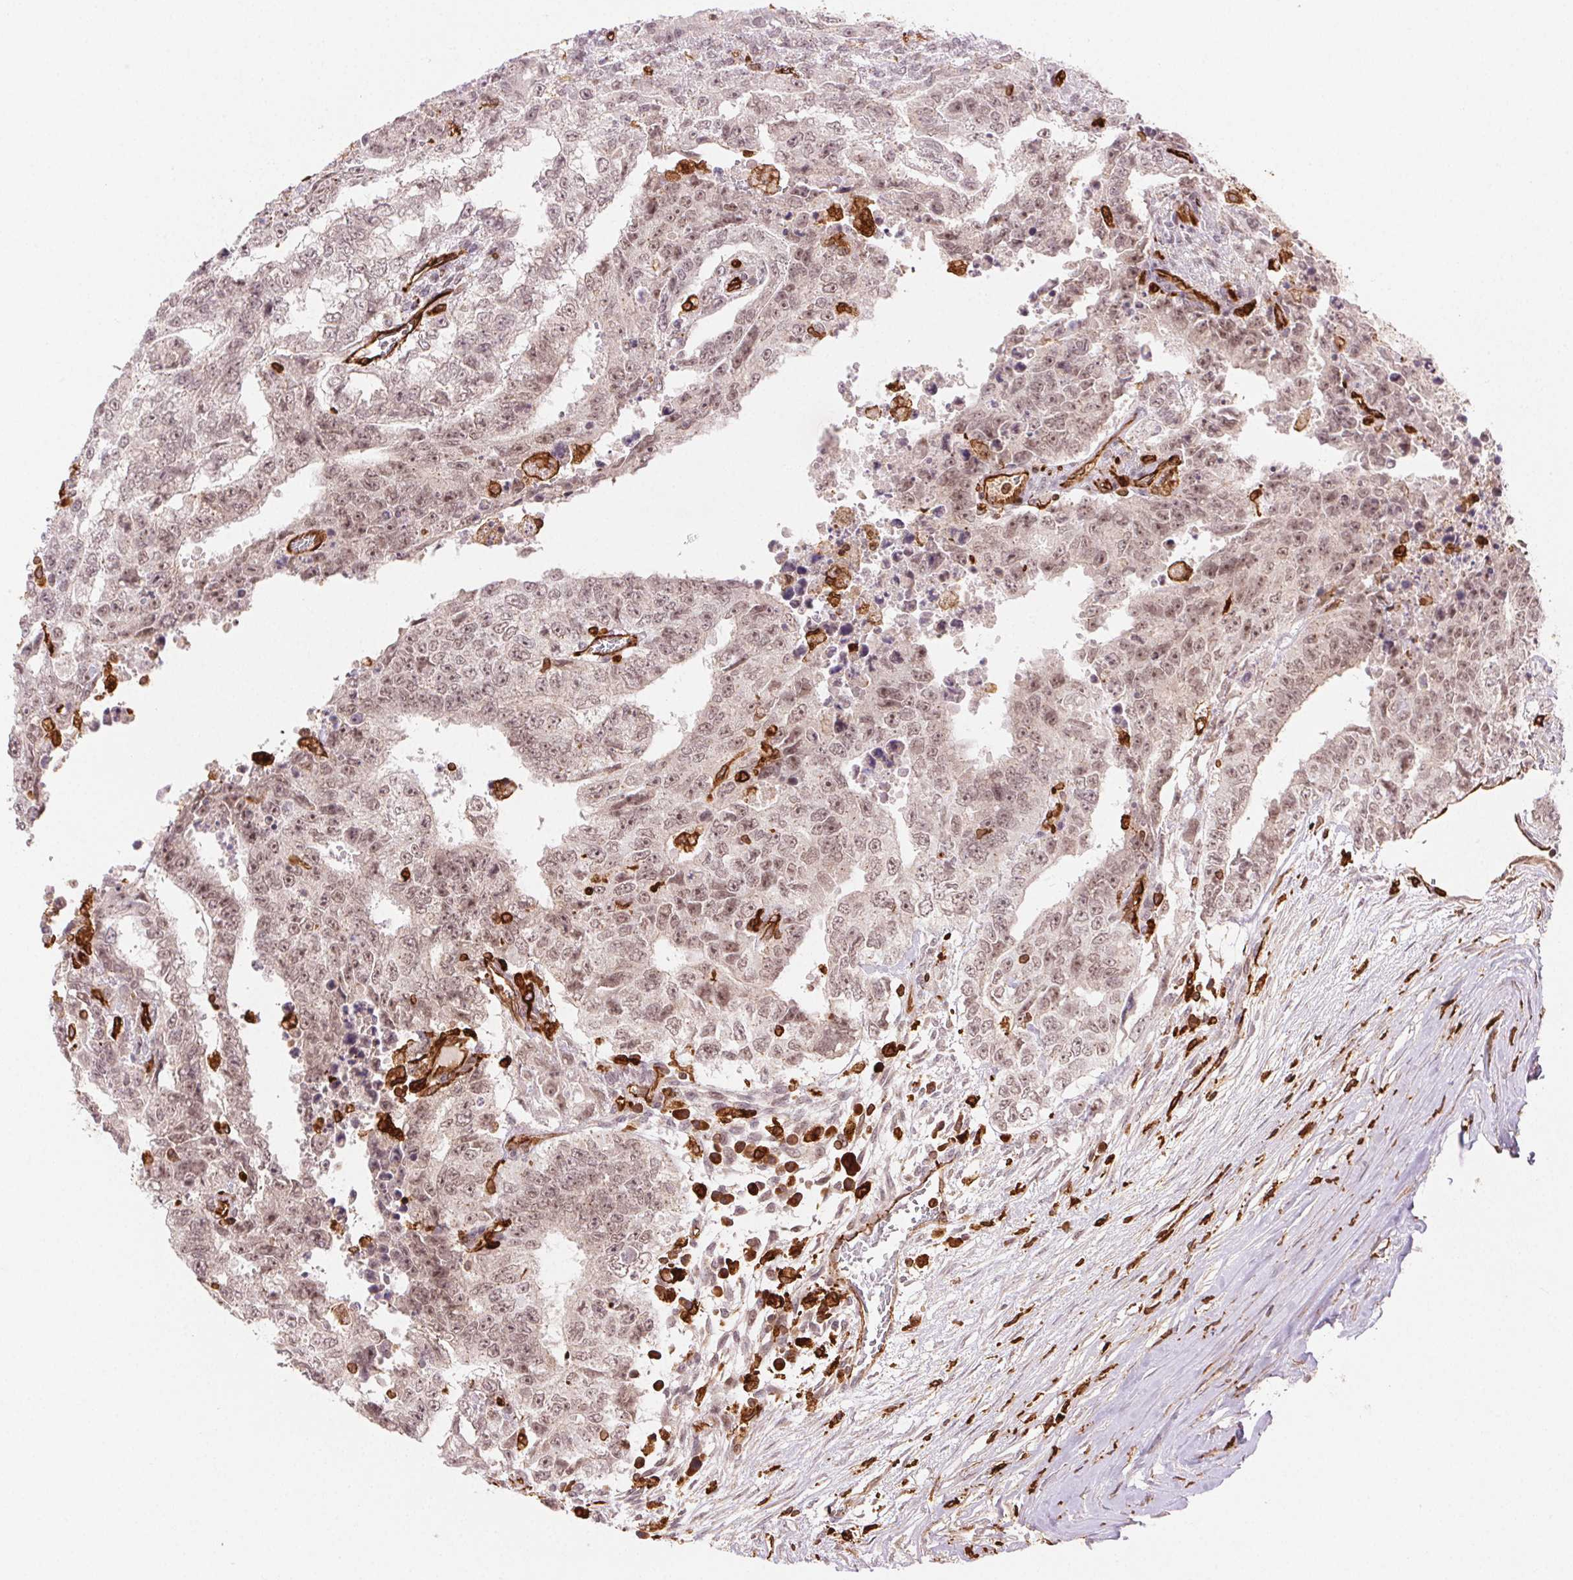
{"staining": {"intensity": "weak", "quantity": ">75%", "location": "nuclear"}, "tissue": "testis cancer", "cell_type": "Tumor cells", "image_type": "cancer", "snomed": [{"axis": "morphology", "description": "Carcinoma, Embryonal, NOS"}, {"axis": "topography", "description": "Testis"}], "caption": "Tumor cells display low levels of weak nuclear positivity in approximately >75% of cells in testis cancer (embryonal carcinoma). The staining was performed using DAB to visualize the protein expression in brown, while the nuclei were stained in blue with hematoxylin (Magnification: 20x).", "gene": "RNASET2", "patient": {"sex": "male", "age": 24}}